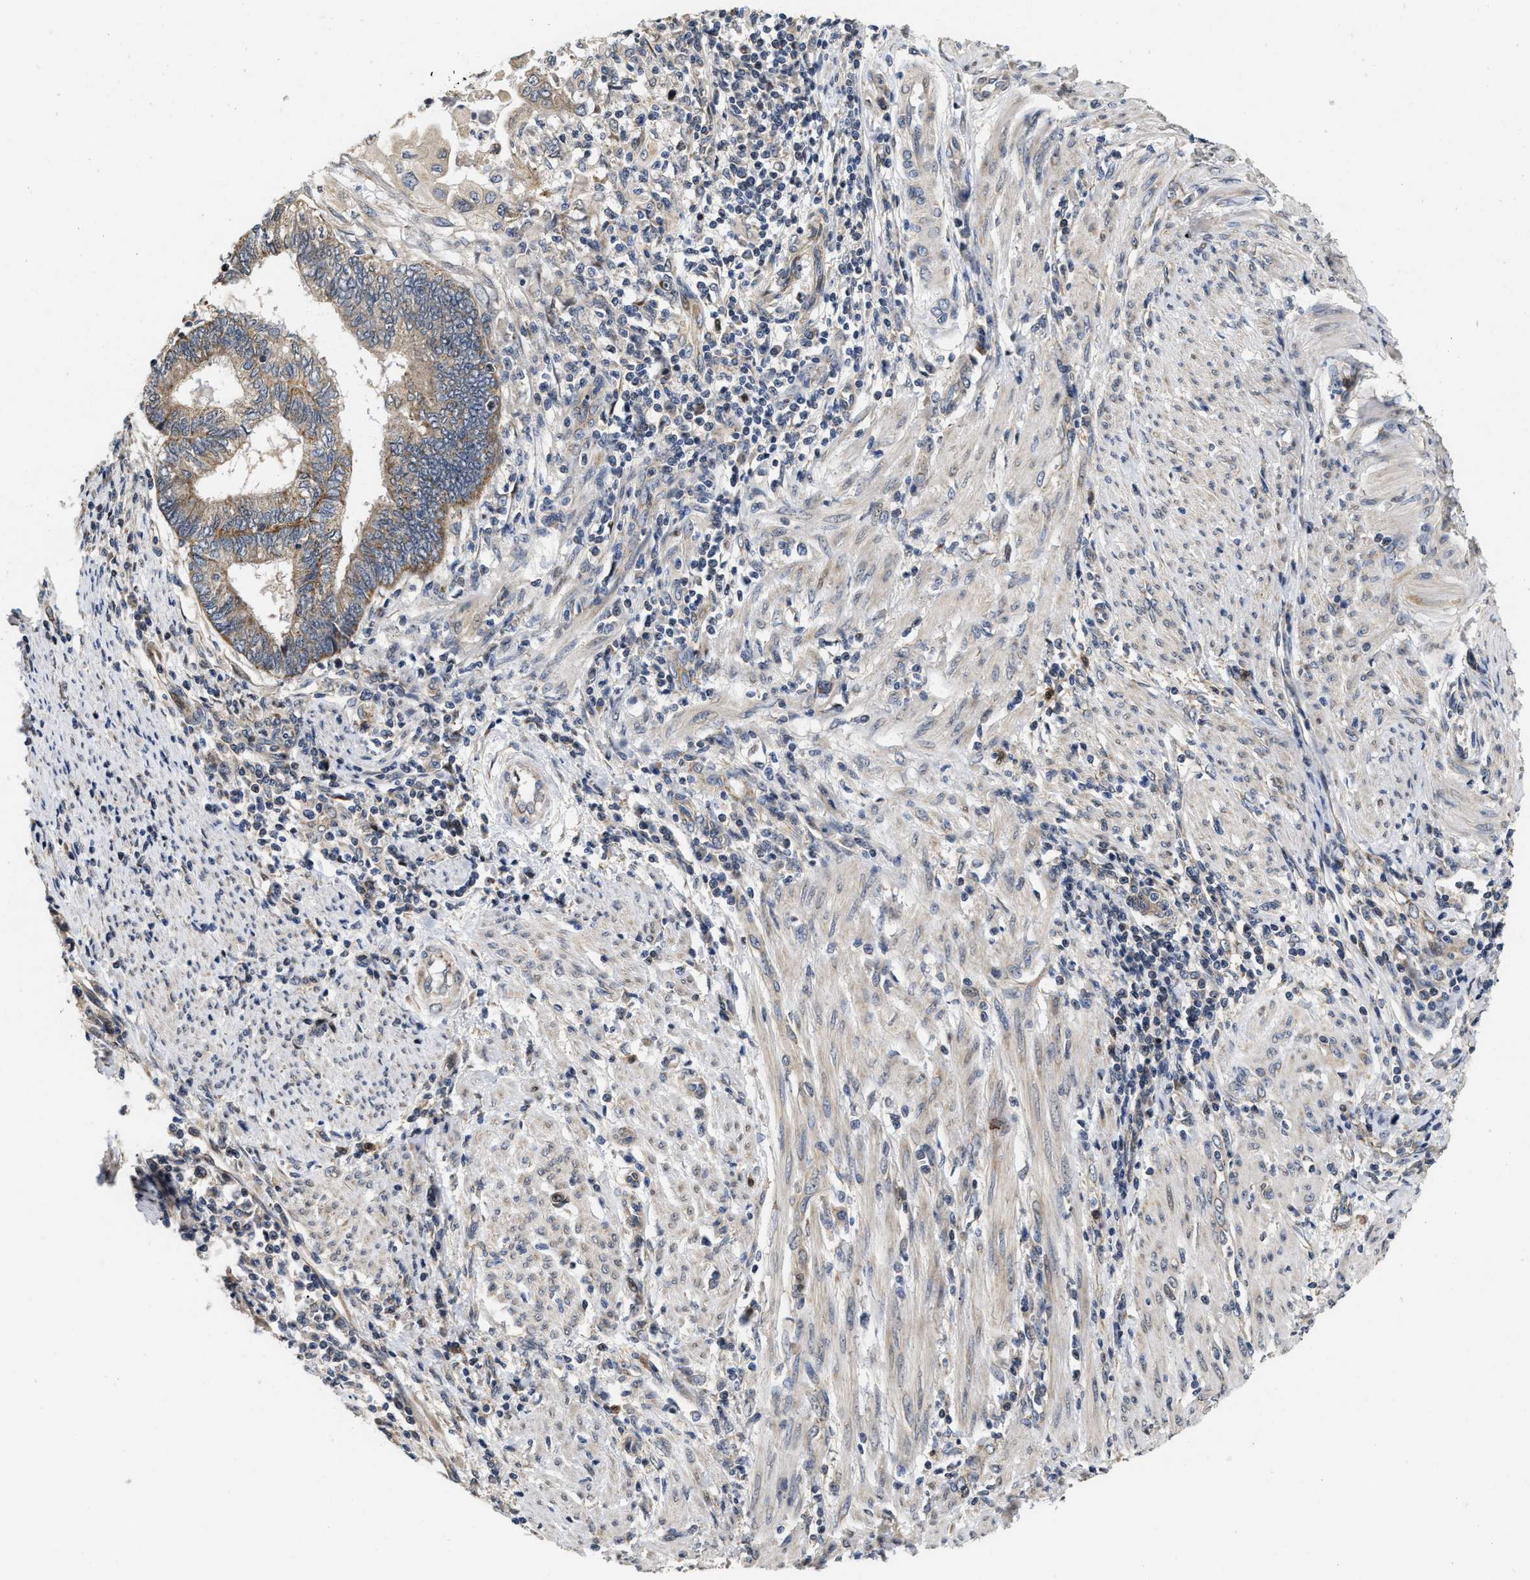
{"staining": {"intensity": "moderate", "quantity": "<25%", "location": "cytoplasmic/membranous"}, "tissue": "endometrial cancer", "cell_type": "Tumor cells", "image_type": "cancer", "snomed": [{"axis": "morphology", "description": "Adenocarcinoma, NOS"}, {"axis": "topography", "description": "Uterus"}, {"axis": "topography", "description": "Endometrium"}], "caption": "High-power microscopy captured an immunohistochemistry histopathology image of endometrial cancer (adenocarcinoma), revealing moderate cytoplasmic/membranous positivity in about <25% of tumor cells.", "gene": "SCYL2", "patient": {"sex": "female", "age": 70}}